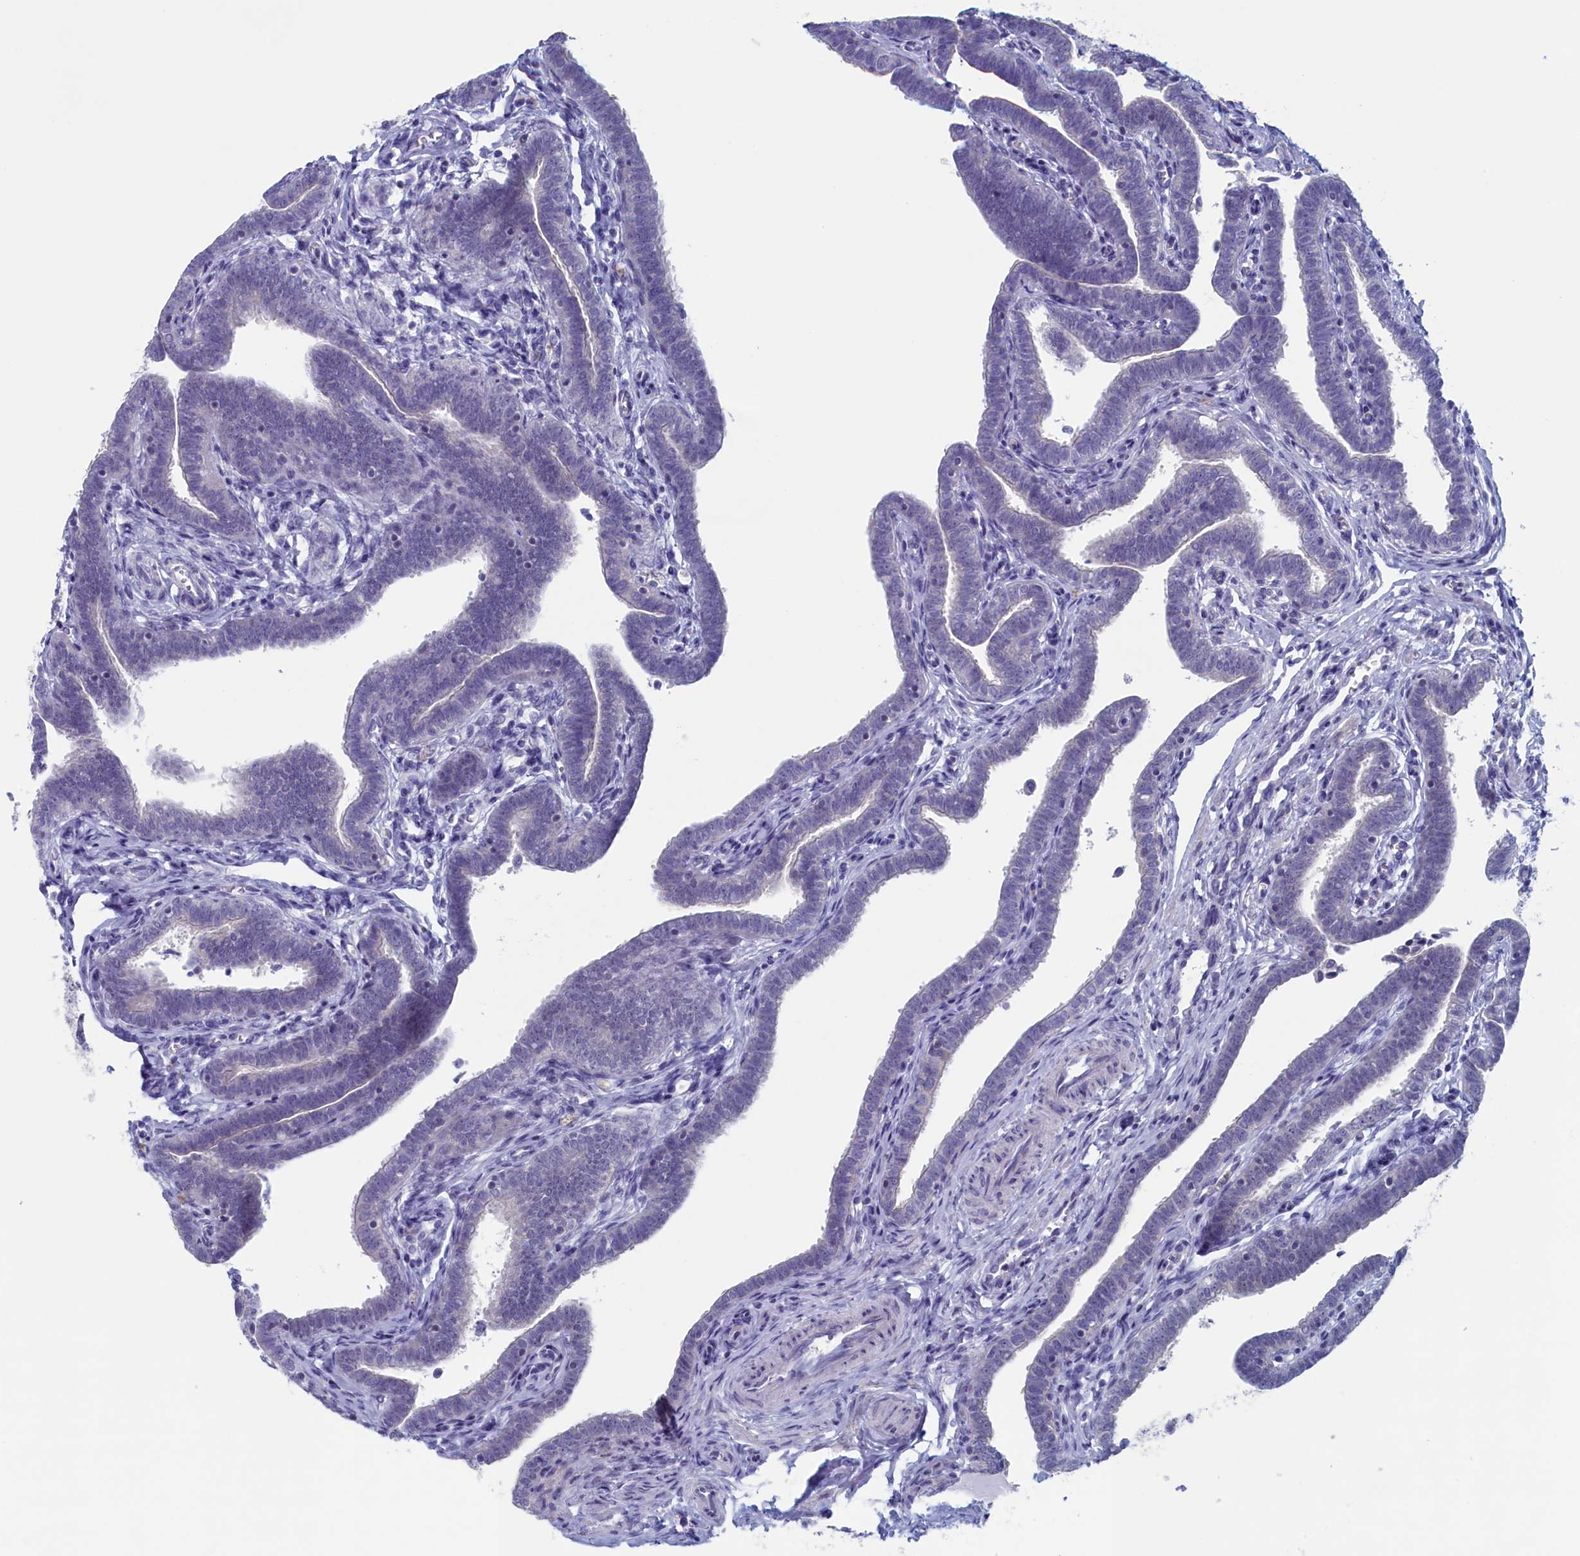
{"staining": {"intensity": "weak", "quantity": "<25%", "location": "cytoplasmic/membranous"}, "tissue": "fallopian tube", "cell_type": "Glandular cells", "image_type": "normal", "snomed": [{"axis": "morphology", "description": "Normal tissue, NOS"}, {"axis": "topography", "description": "Fallopian tube"}], "caption": "Image shows no significant protein expression in glandular cells of normal fallopian tube. (DAB immunohistochemistry (IHC) visualized using brightfield microscopy, high magnification).", "gene": "WDR76", "patient": {"sex": "female", "age": 36}}